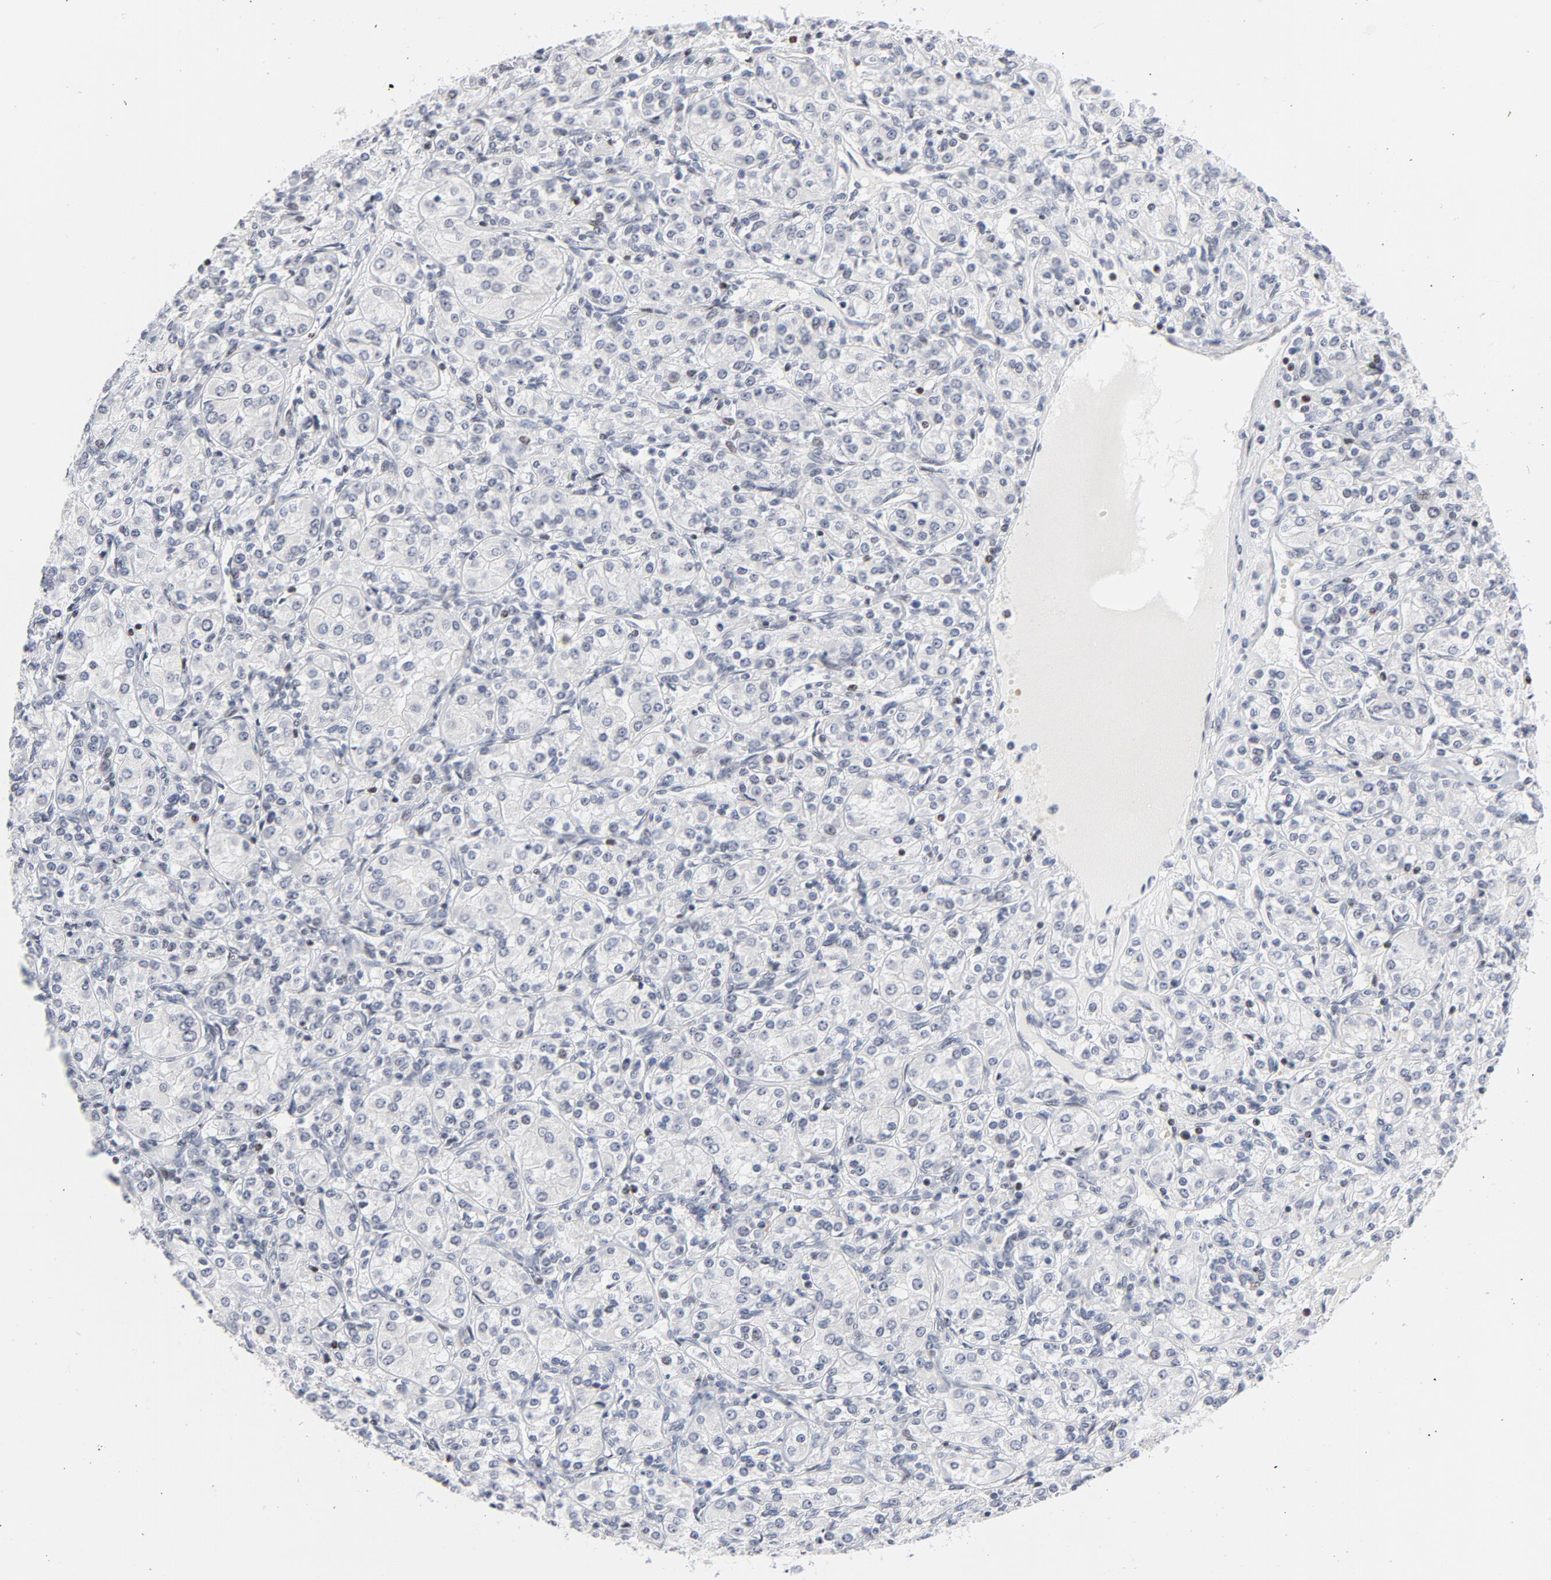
{"staining": {"intensity": "weak", "quantity": "<25%", "location": "nuclear"}, "tissue": "renal cancer", "cell_type": "Tumor cells", "image_type": "cancer", "snomed": [{"axis": "morphology", "description": "Adenocarcinoma, NOS"}, {"axis": "topography", "description": "Kidney"}], "caption": "There is no significant positivity in tumor cells of renal adenocarcinoma. (DAB (3,3'-diaminobenzidine) IHC, high magnification).", "gene": "NFIC", "patient": {"sex": "male", "age": 77}}